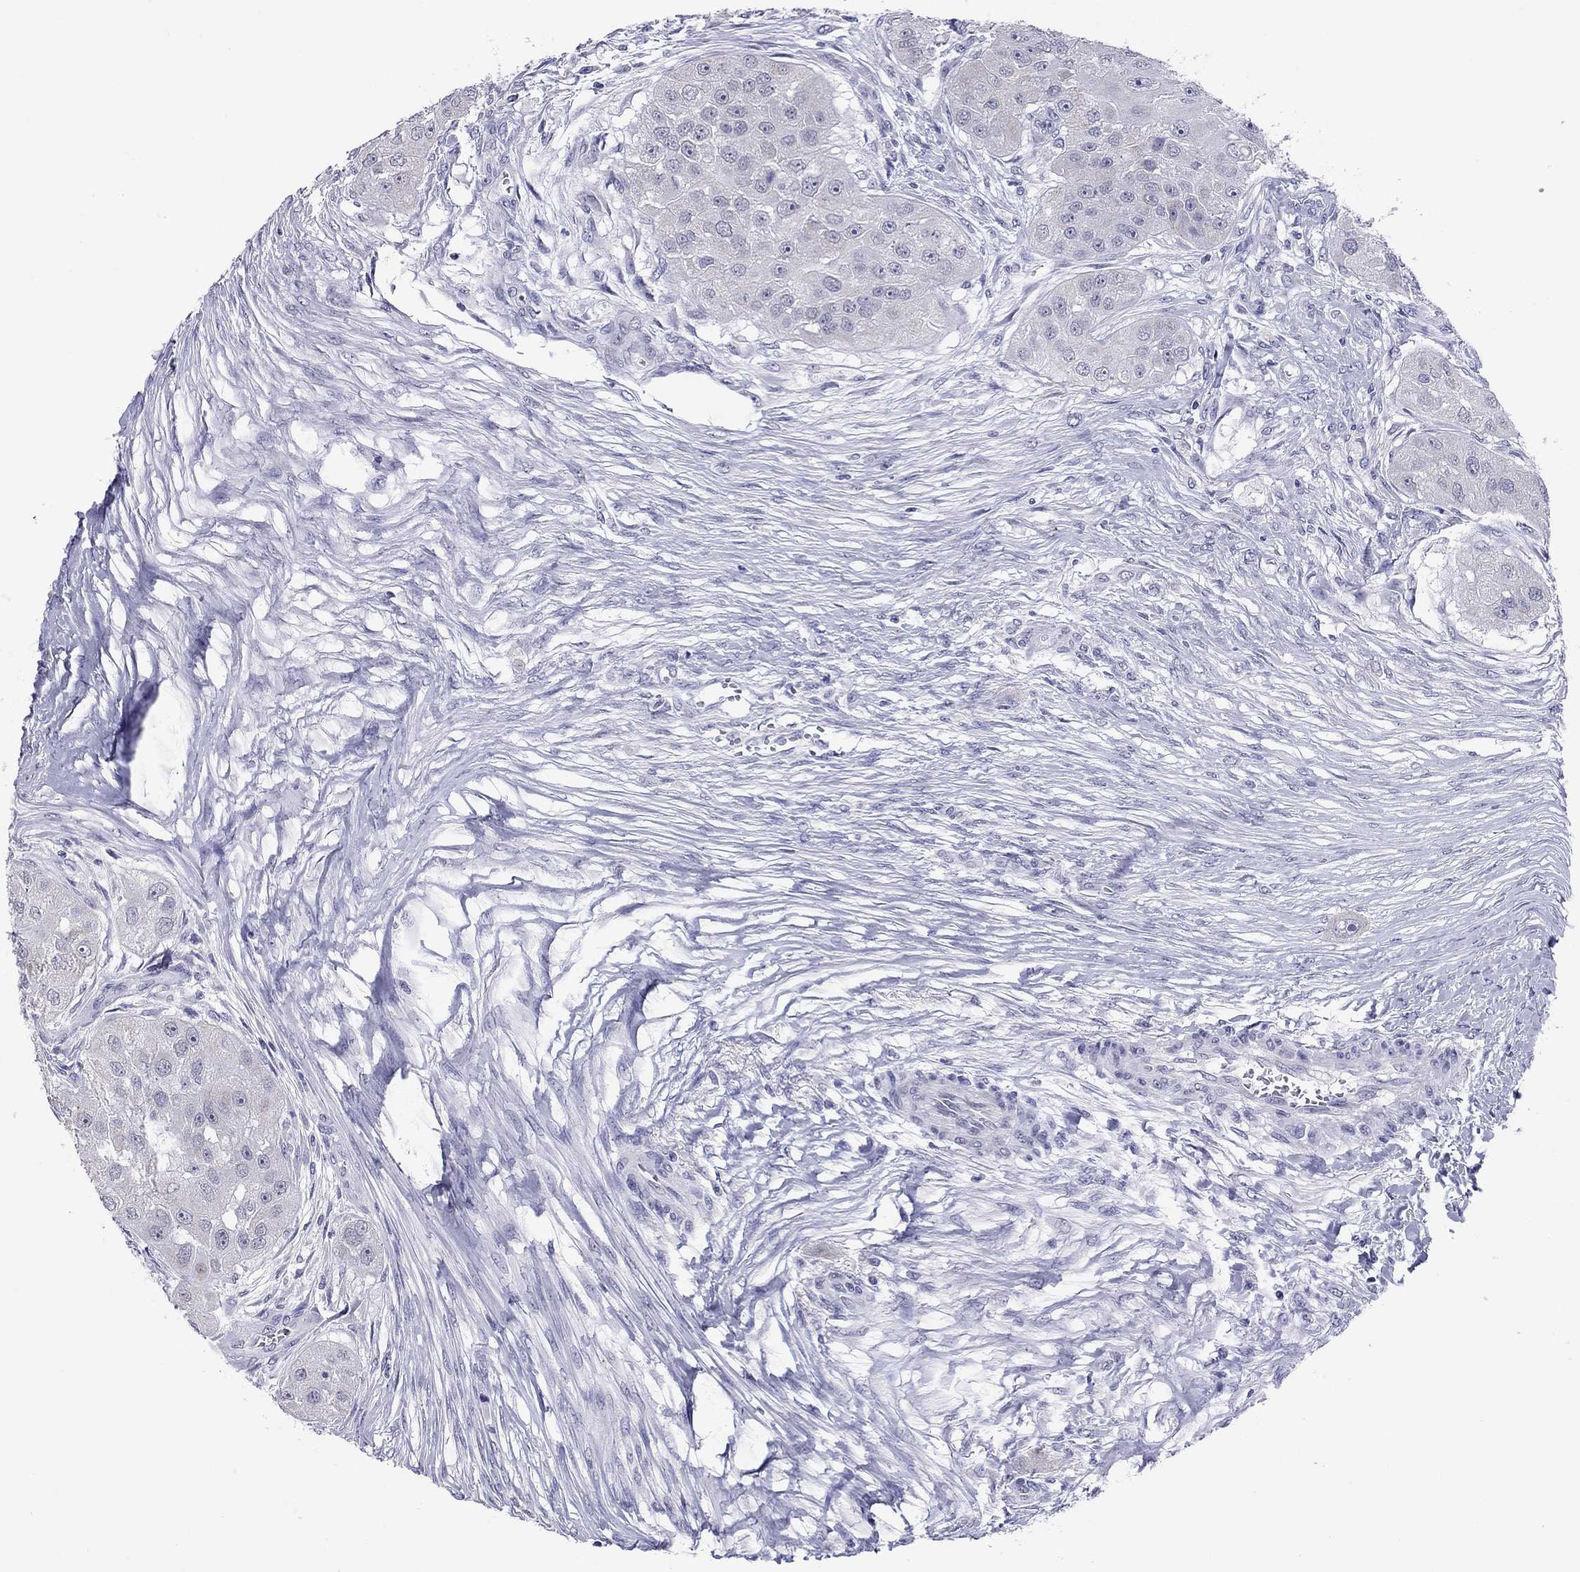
{"staining": {"intensity": "negative", "quantity": "none", "location": "none"}, "tissue": "head and neck cancer", "cell_type": "Tumor cells", "image_type": "cancer", "snomed": [{"axis": "morphology", "description": "Normal tissue, NOS"}, {"axis": "morphology", "description": "Squamous cell carcinoma, NOS"}, {"axis": "topography", "description": "Skeletal muscle"}, {"axis": "topography", "description": "Head-Neck"}], "caption": "DAB (3,3'-diaminobenzidine) immunohistochemical staining of human head and neck squamous cell carcinoma reveals no significant staining in tumor cells. (Stains: DAB IHC with hematoxylin counter stain, Microscopy: brightfield microscopy at high magnification).", "gene": "ARMC12", "patient": {"sex": "male", "age": 51}}